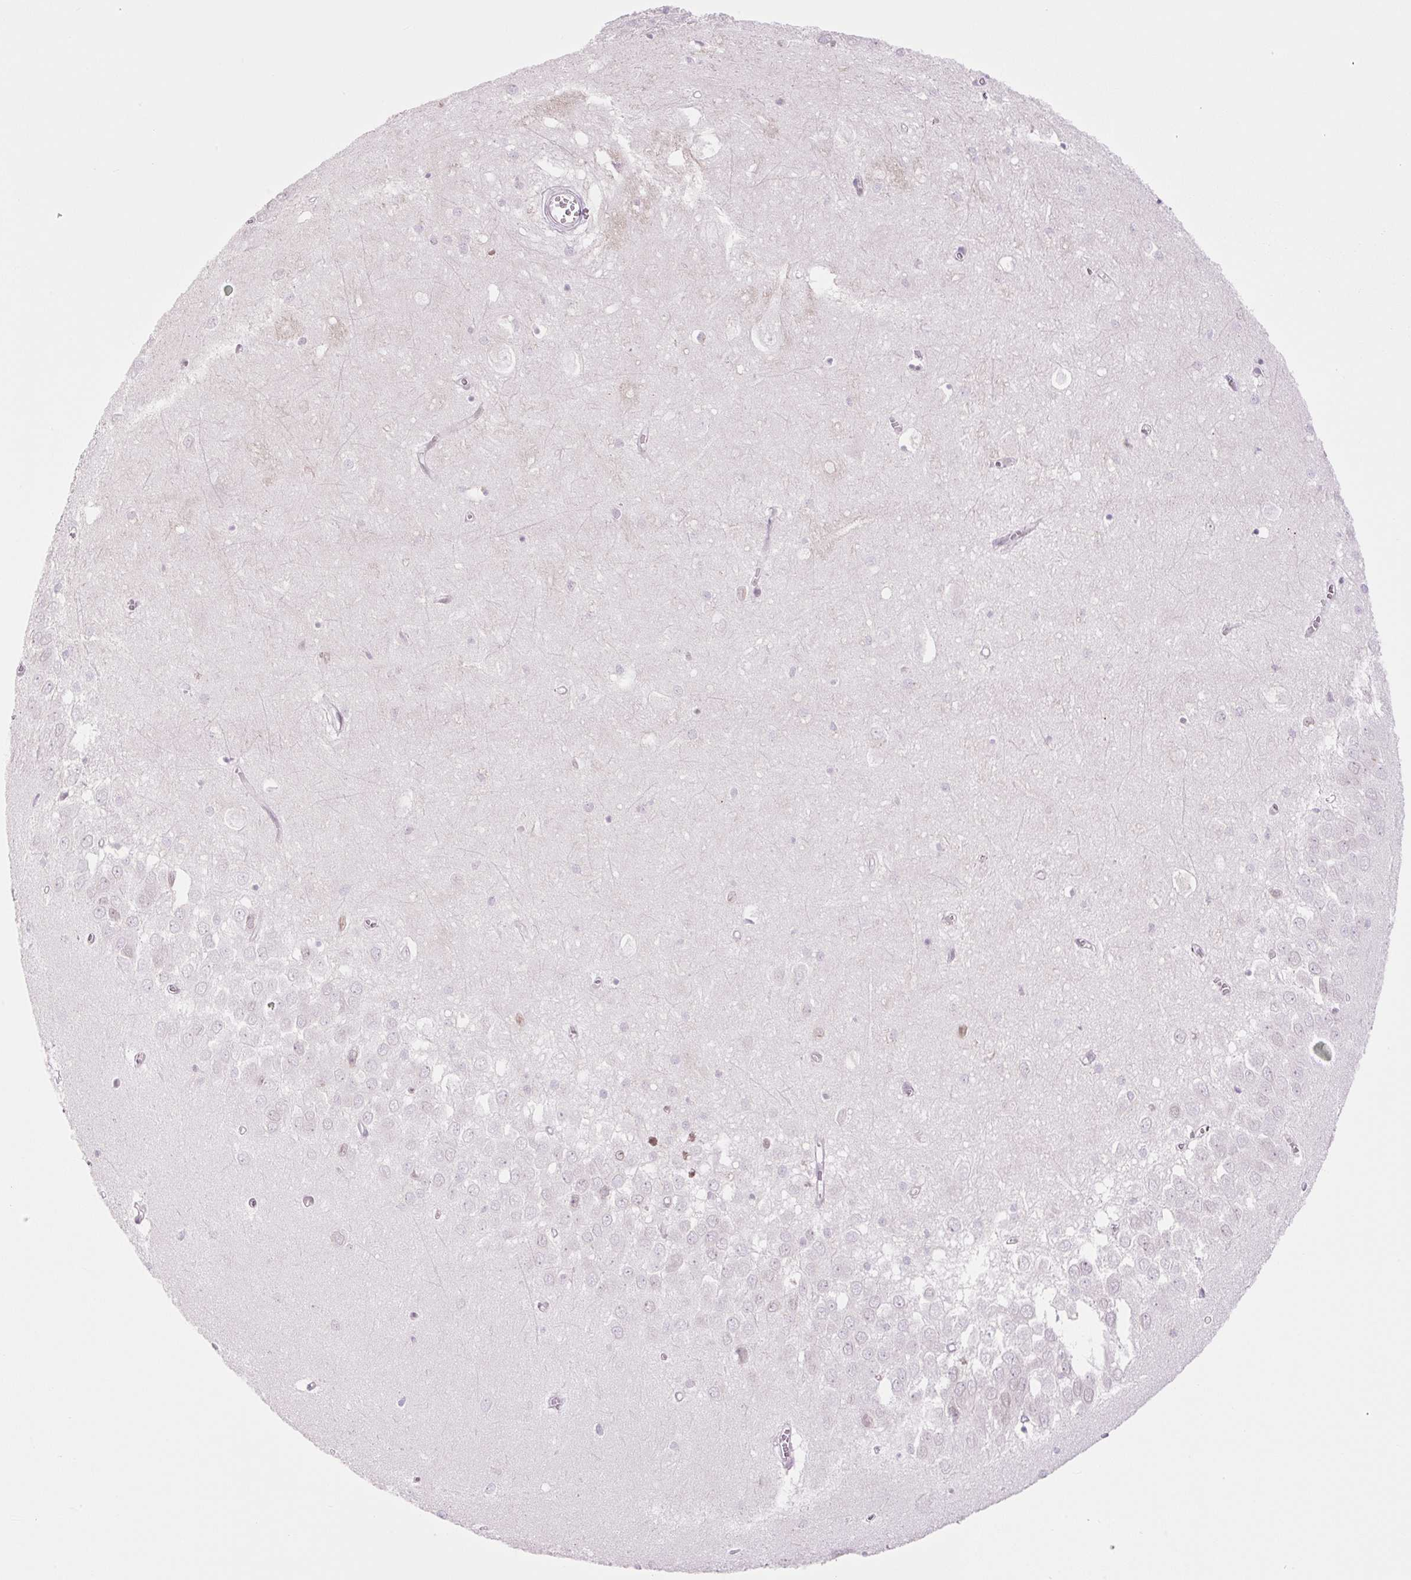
{"staining": {"intensity": "moderate", "quantity": "<25%", "location": "nuclear"}, "tissue": "hippocampus", "cell_type": "Glial cells", "image_type": "normal", "snomed": [{"axis": "morphology", "description": "Normal tissue, NOS"}, {"axis": "topography", "description": "Hippocampus"}], "caption": "Unremarkable hippocampus reveals moderate nuclear positivity in about <25% of glial cells, visualized by immunohistochemistry. The staining was performed using DAB (3,3'-diaminobenzidine) to visualize the protein expression in brown, while the nuclei were stained in blue with hematoxylin (Magnification: 20x).", "gene": "TBX15", "patient": {"sex": "female", "age": 64}}